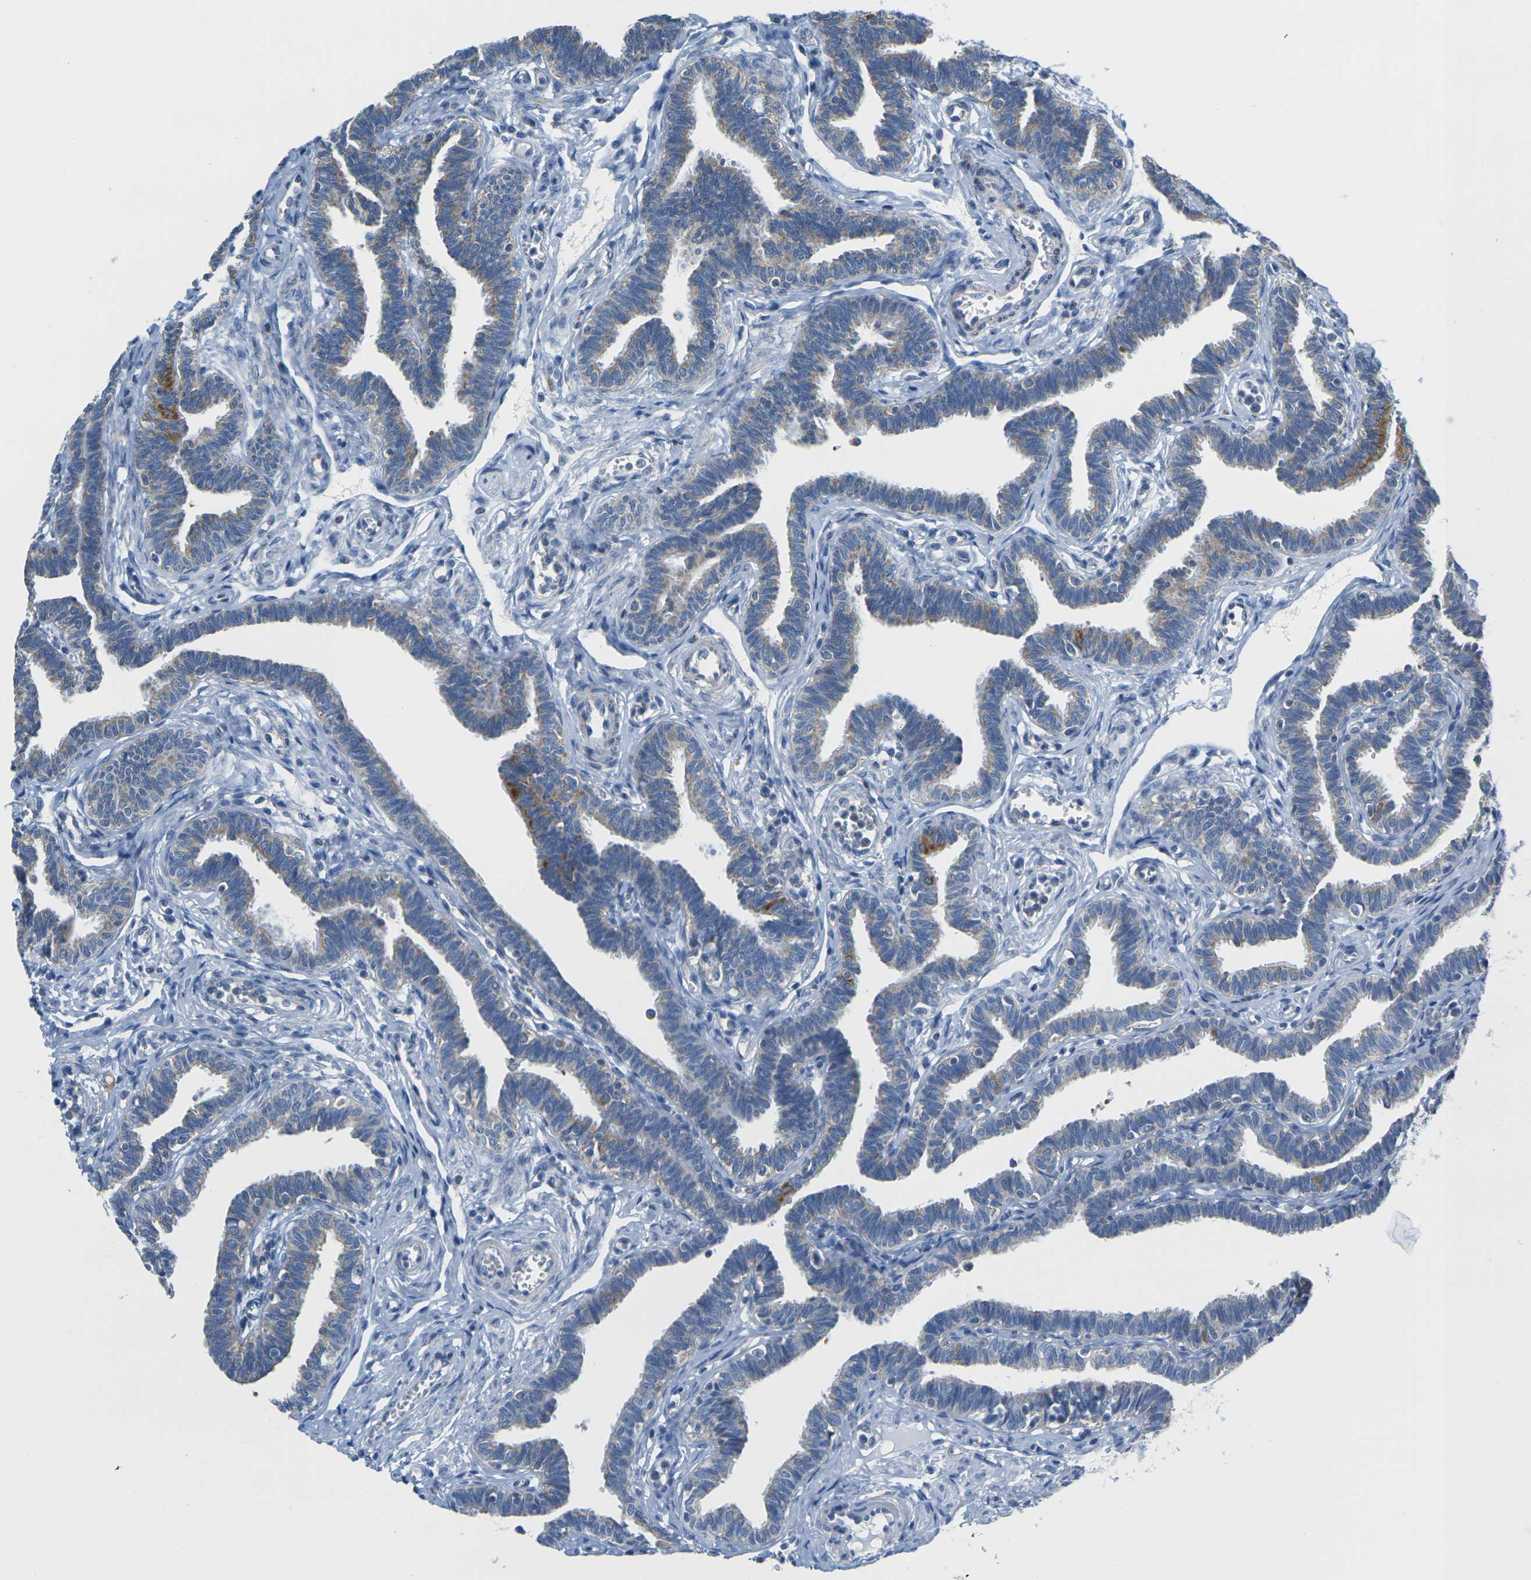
{"staining": {"intensity": "moderate", "quantity": "25%-75%", "location": "cytoplasmic/membranous"}, "tissue": "fallopian tube", "cell_type": "Glandular cells", "image_type": "normal", "snomed": [{"axis": "morphology", "description": "Normal tissue, NOS"}, {"axis": "topography", "description": "Fallopian tube"}, {"axis": "topography", "description": "Ovary"}], "caption": "High-magnification brightfield microscopy of benign fallopian tube stained with DAB (3,3'-diaminobenzidine) (brown) and counterstained with hematoxylin (blue). glandular cells exhibit moderate cytoplasmic/membranous staining is seen in approximately25%-75% of cells. (IHC, brightfield microscopy, high magnification).", "gene": "TMEM204", "patient": {"sex": "female", "age": 23}}